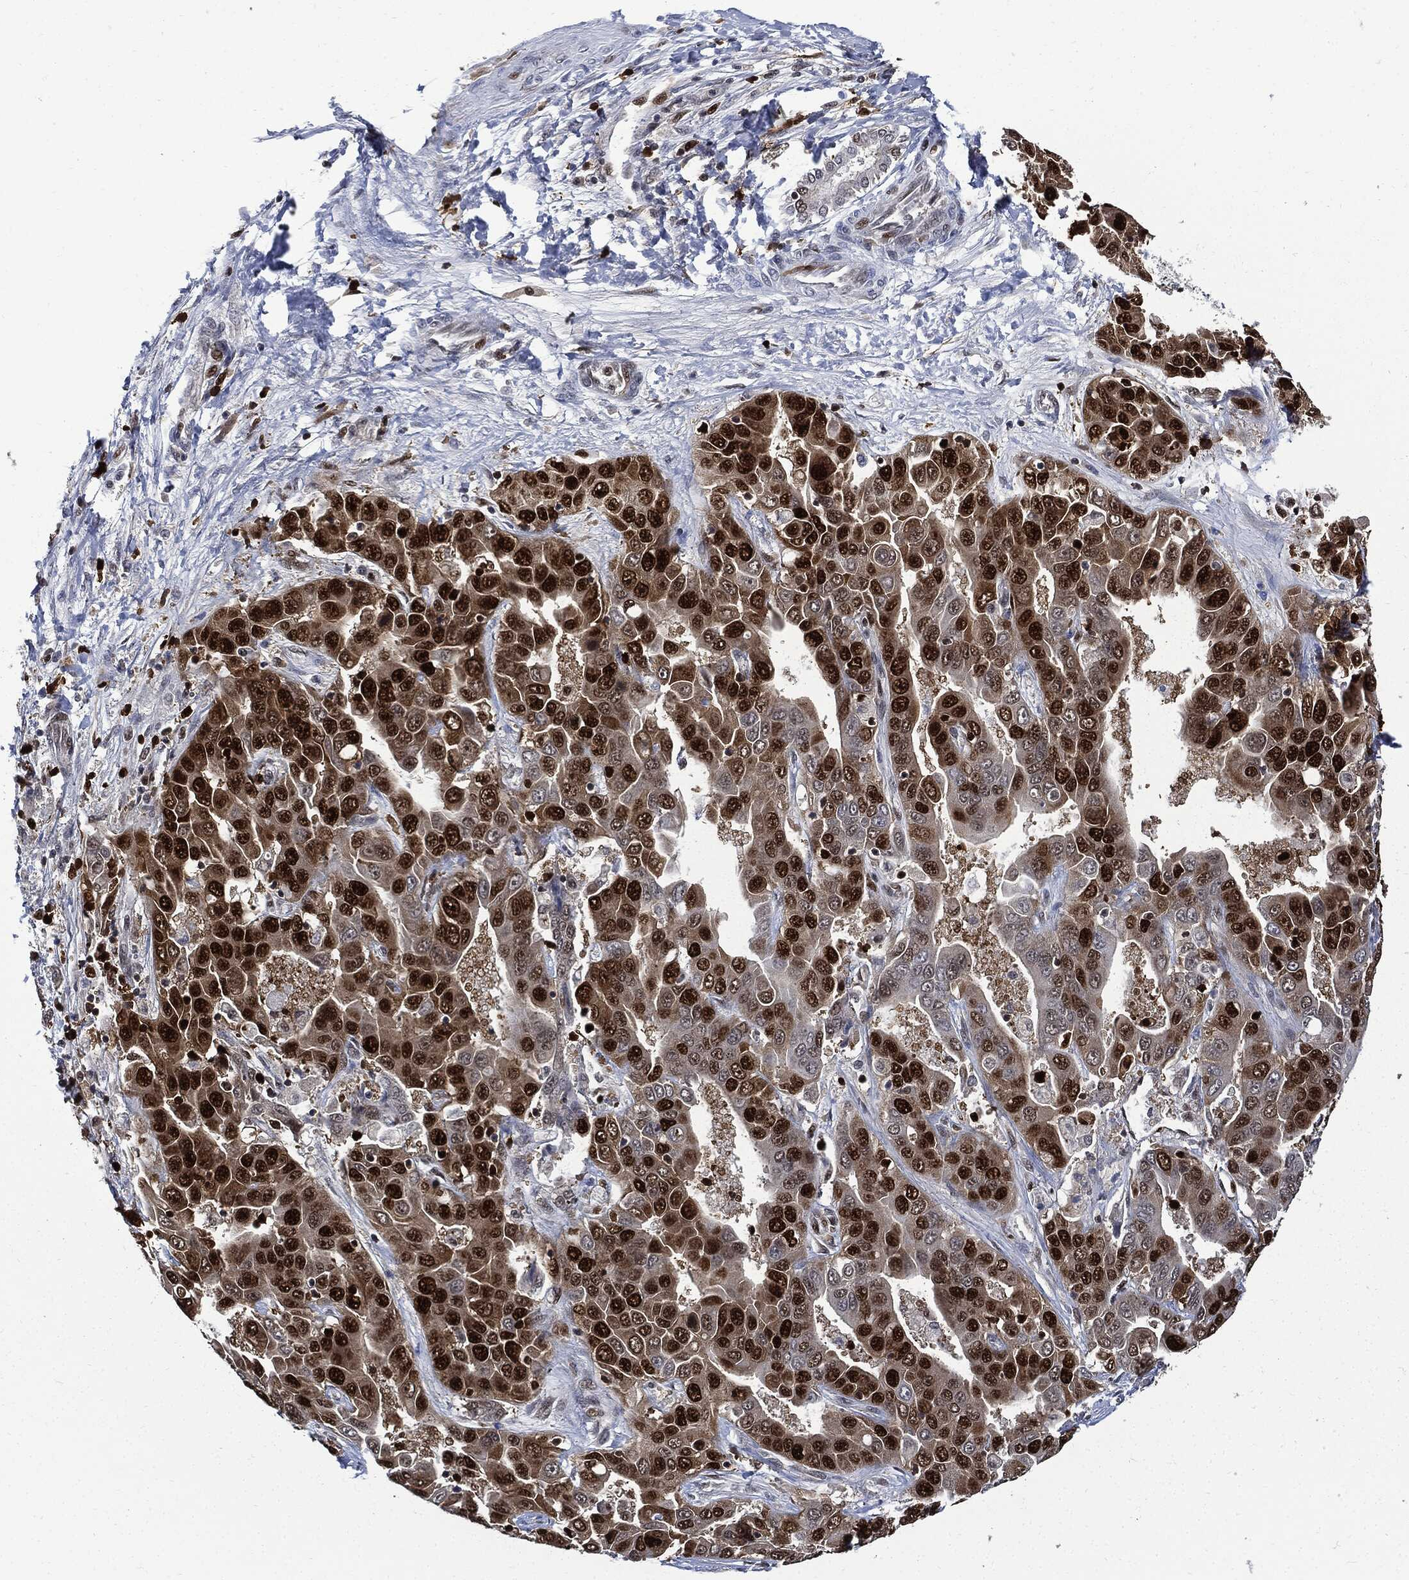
{"staining": {"intensity": "strong", "quantity": ">75%", "location": "nuclear"}, "tissue": "liver cancer", "cell_type": "Tumor cells", "image_type": "cancer", "snomed": [{"axis": "morphology", "description": "Cholangiocarcinoma"}, {"axis": "topography", "description": "Liver"}], "caption": "Immunohistochemical staining of human liver cancer (cholangiocarcinoma) shows high levels of strong nuclear positivity in about >75% of tumor cells. (Stains: DAB (3,3'-diaminobenzidine) in brown, nuclei in blue, Microscopy: brightfield microscopy at high magnification).", "gene": "PCNA", "patient": {"sex": "female", "age": 52}}